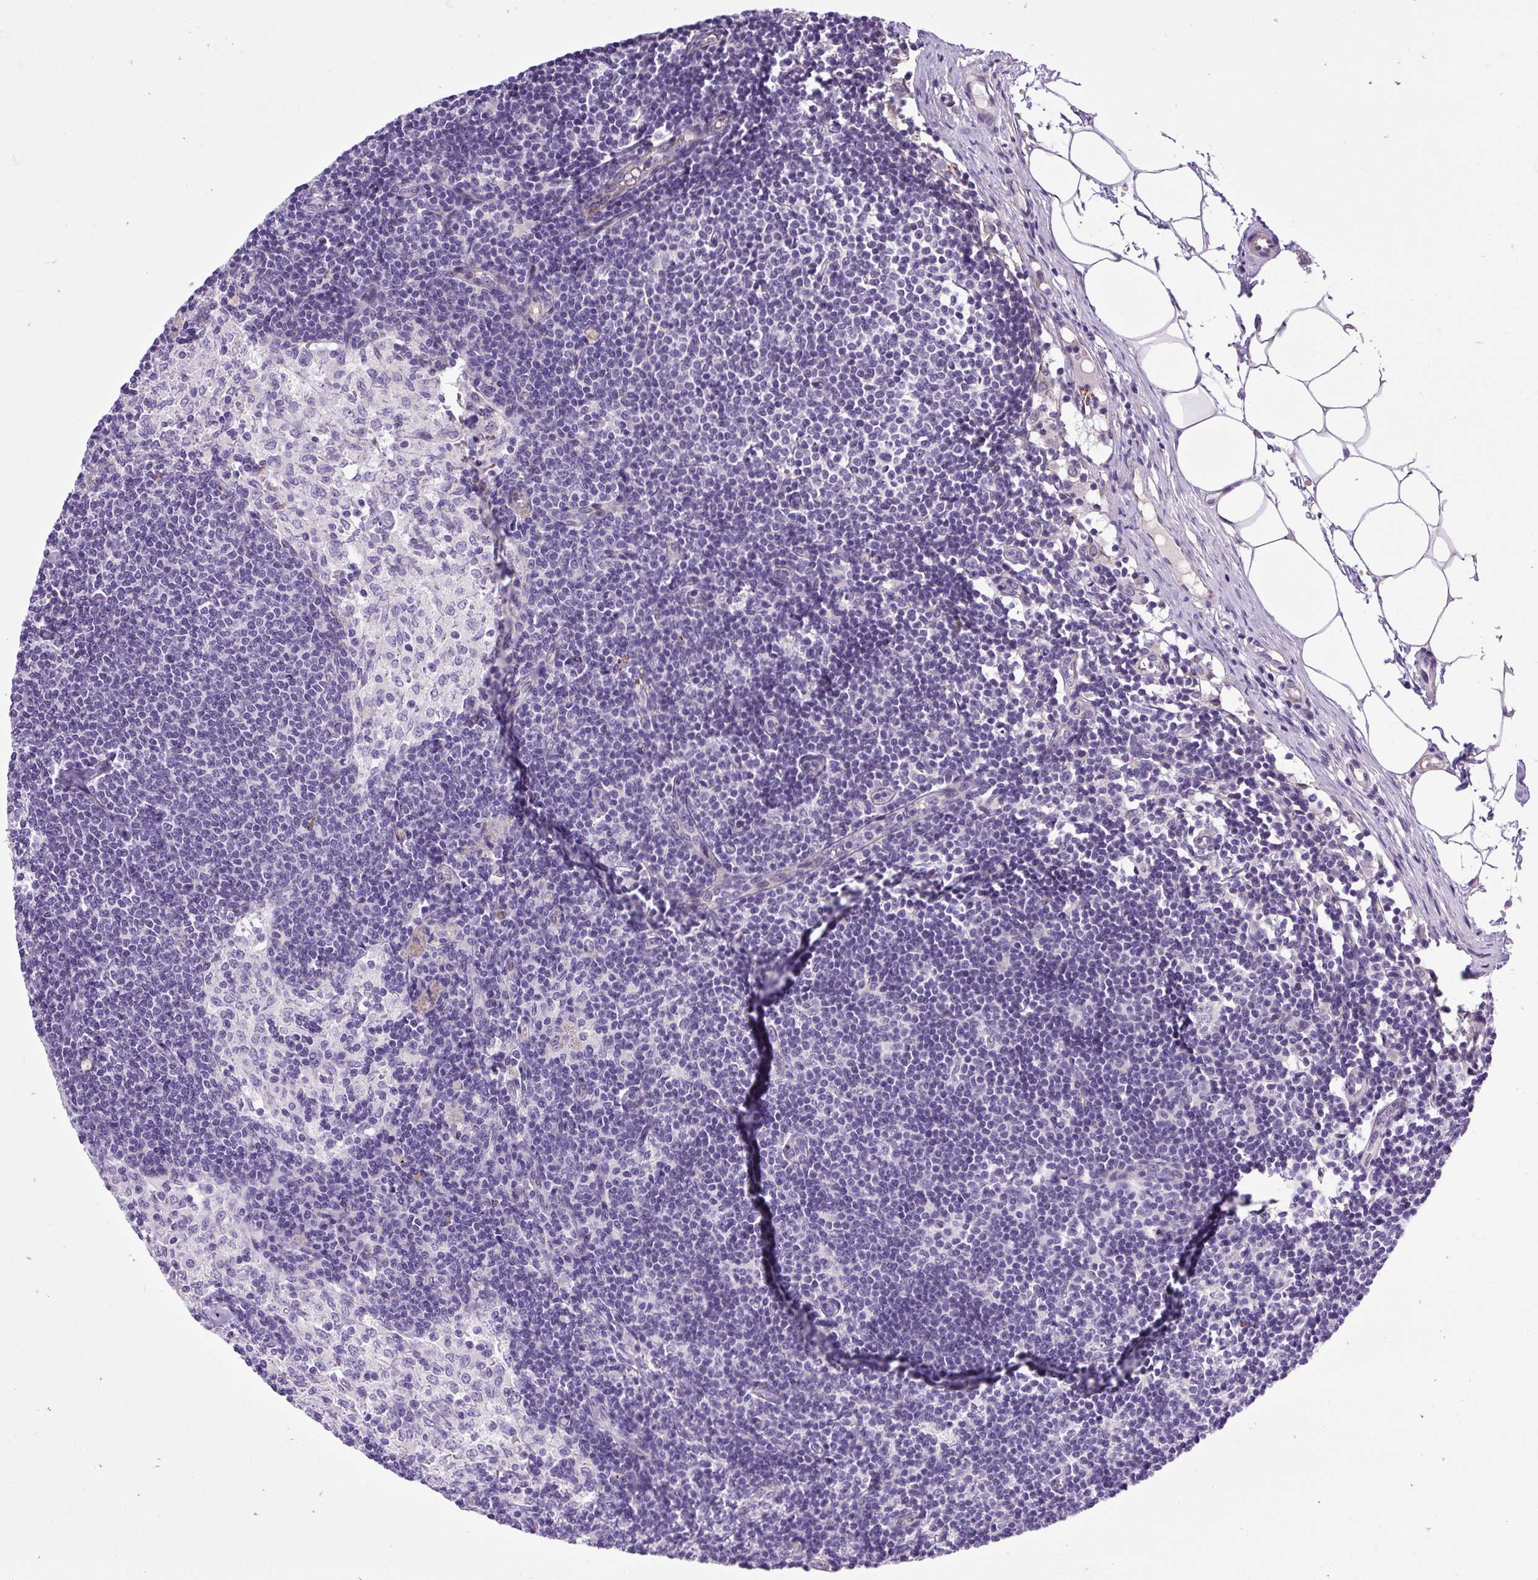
{"staining": {"intensity": "negative", "quantity": "none", "location": "none"}, "tissue": "lymph node", "cell_type": "Germinal center cells", "image_type": "normal", "snomed": [{"axis": "morphology", "description": "Normal tissue, NOS"}, {"axis": "topography", "description": "Lymph node"}], "caption": "Germinal center cells show no significant positivity in normal lymph node. (DAB (3,3'-diaminobenzidine) IHC, high magnification).", "gene": "VWA7", "patient": {"sex": "male", "age": 49}}